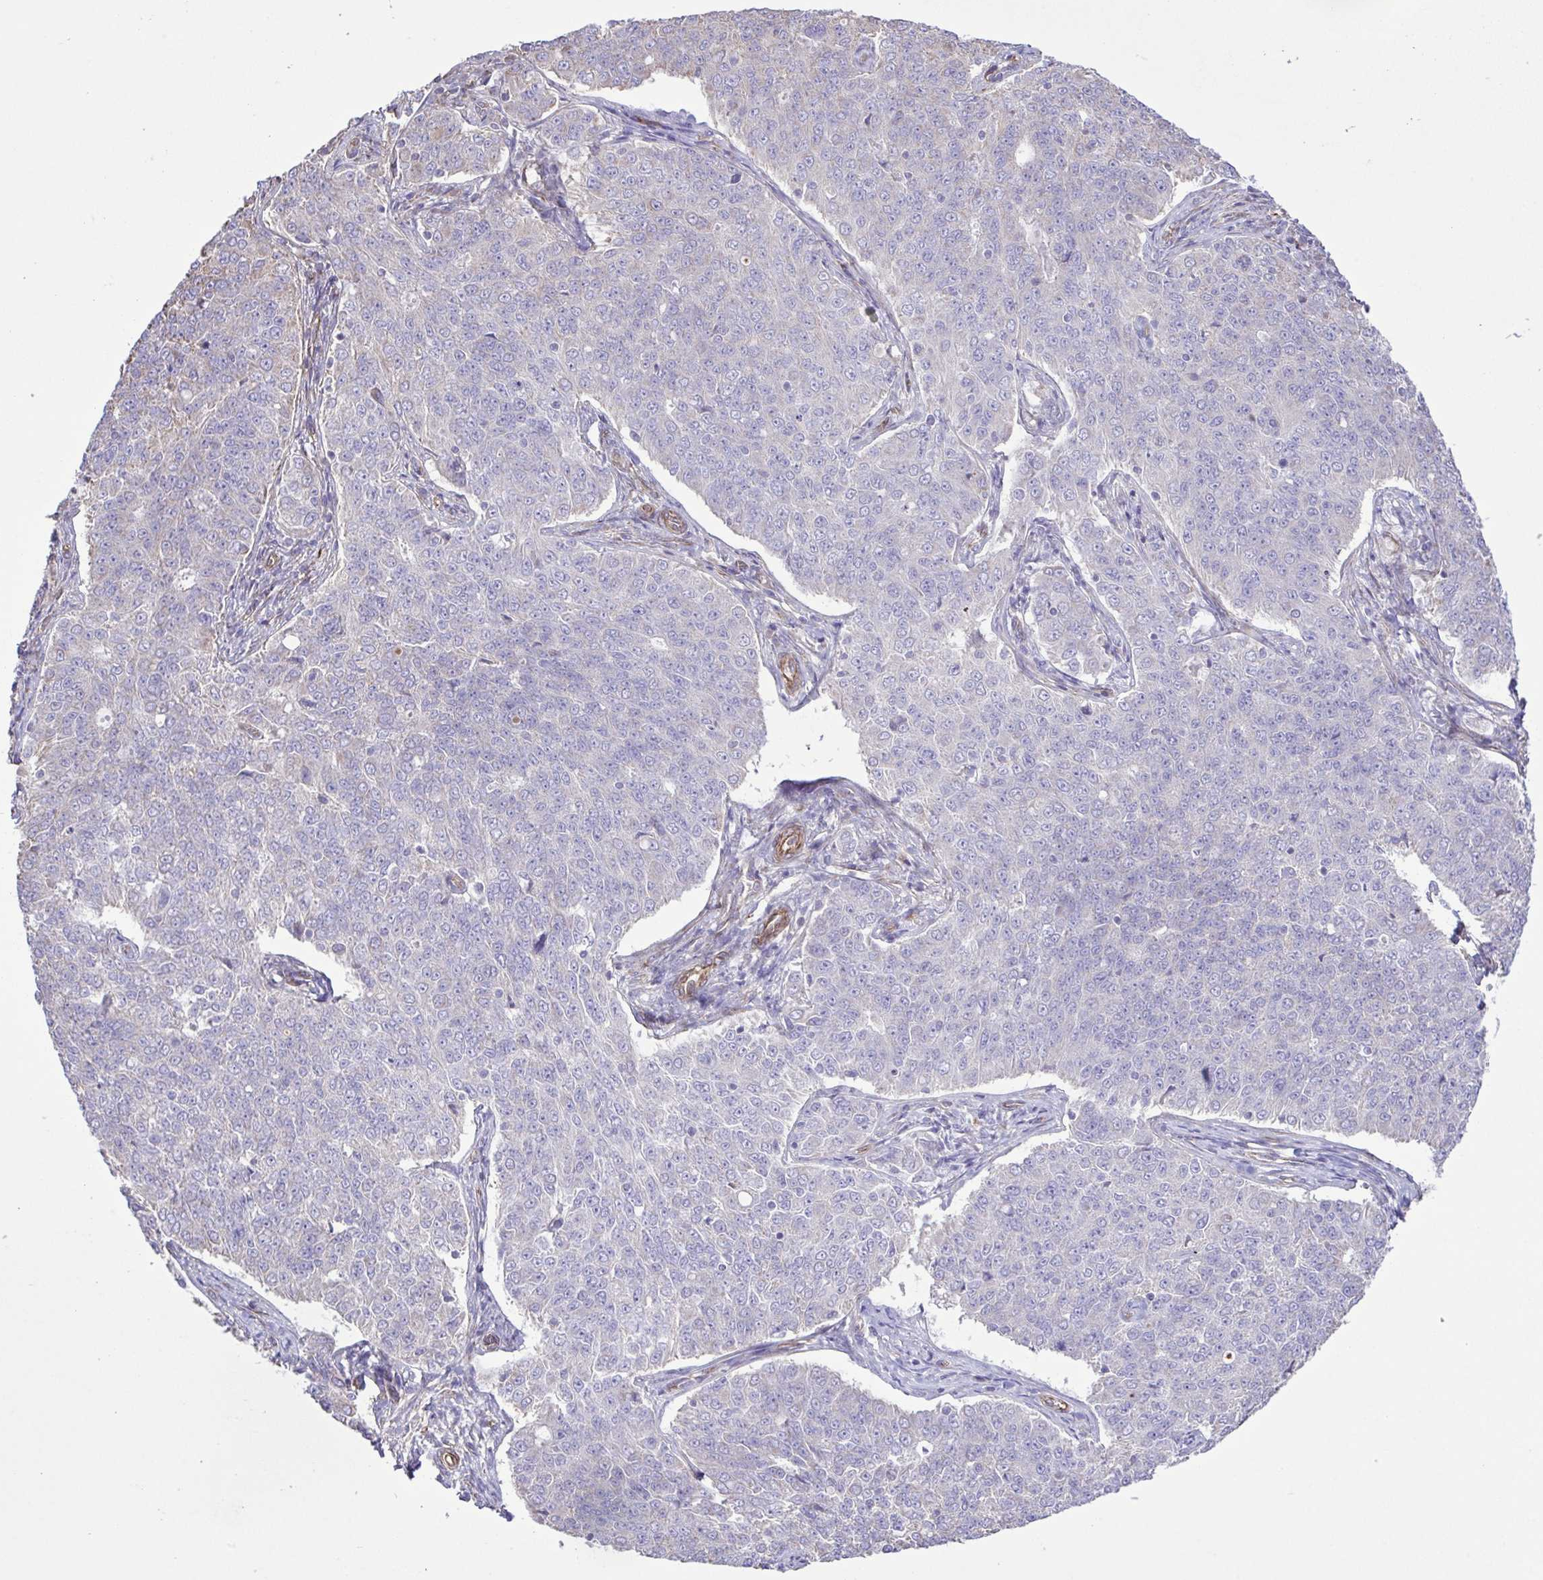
{"staining": {"intensity": "negative", "quantity": "none", "location": "none"}, "tissue": "endometrial cancer", "cell_type": "Tumor cells", "image_type": "cancer", "snomed": [{"axis": "morphology", "description": "Adenocarcinoma, NOS"}, {"axis": "topography", "description": "Endometrium"}], "caption": "A histopathology image of human endometrial cancer (adenocarcinoma) is negative for staining in tumor cells.", "gene": "FLT1", "patient": {"sex": "female", "age": 43}}